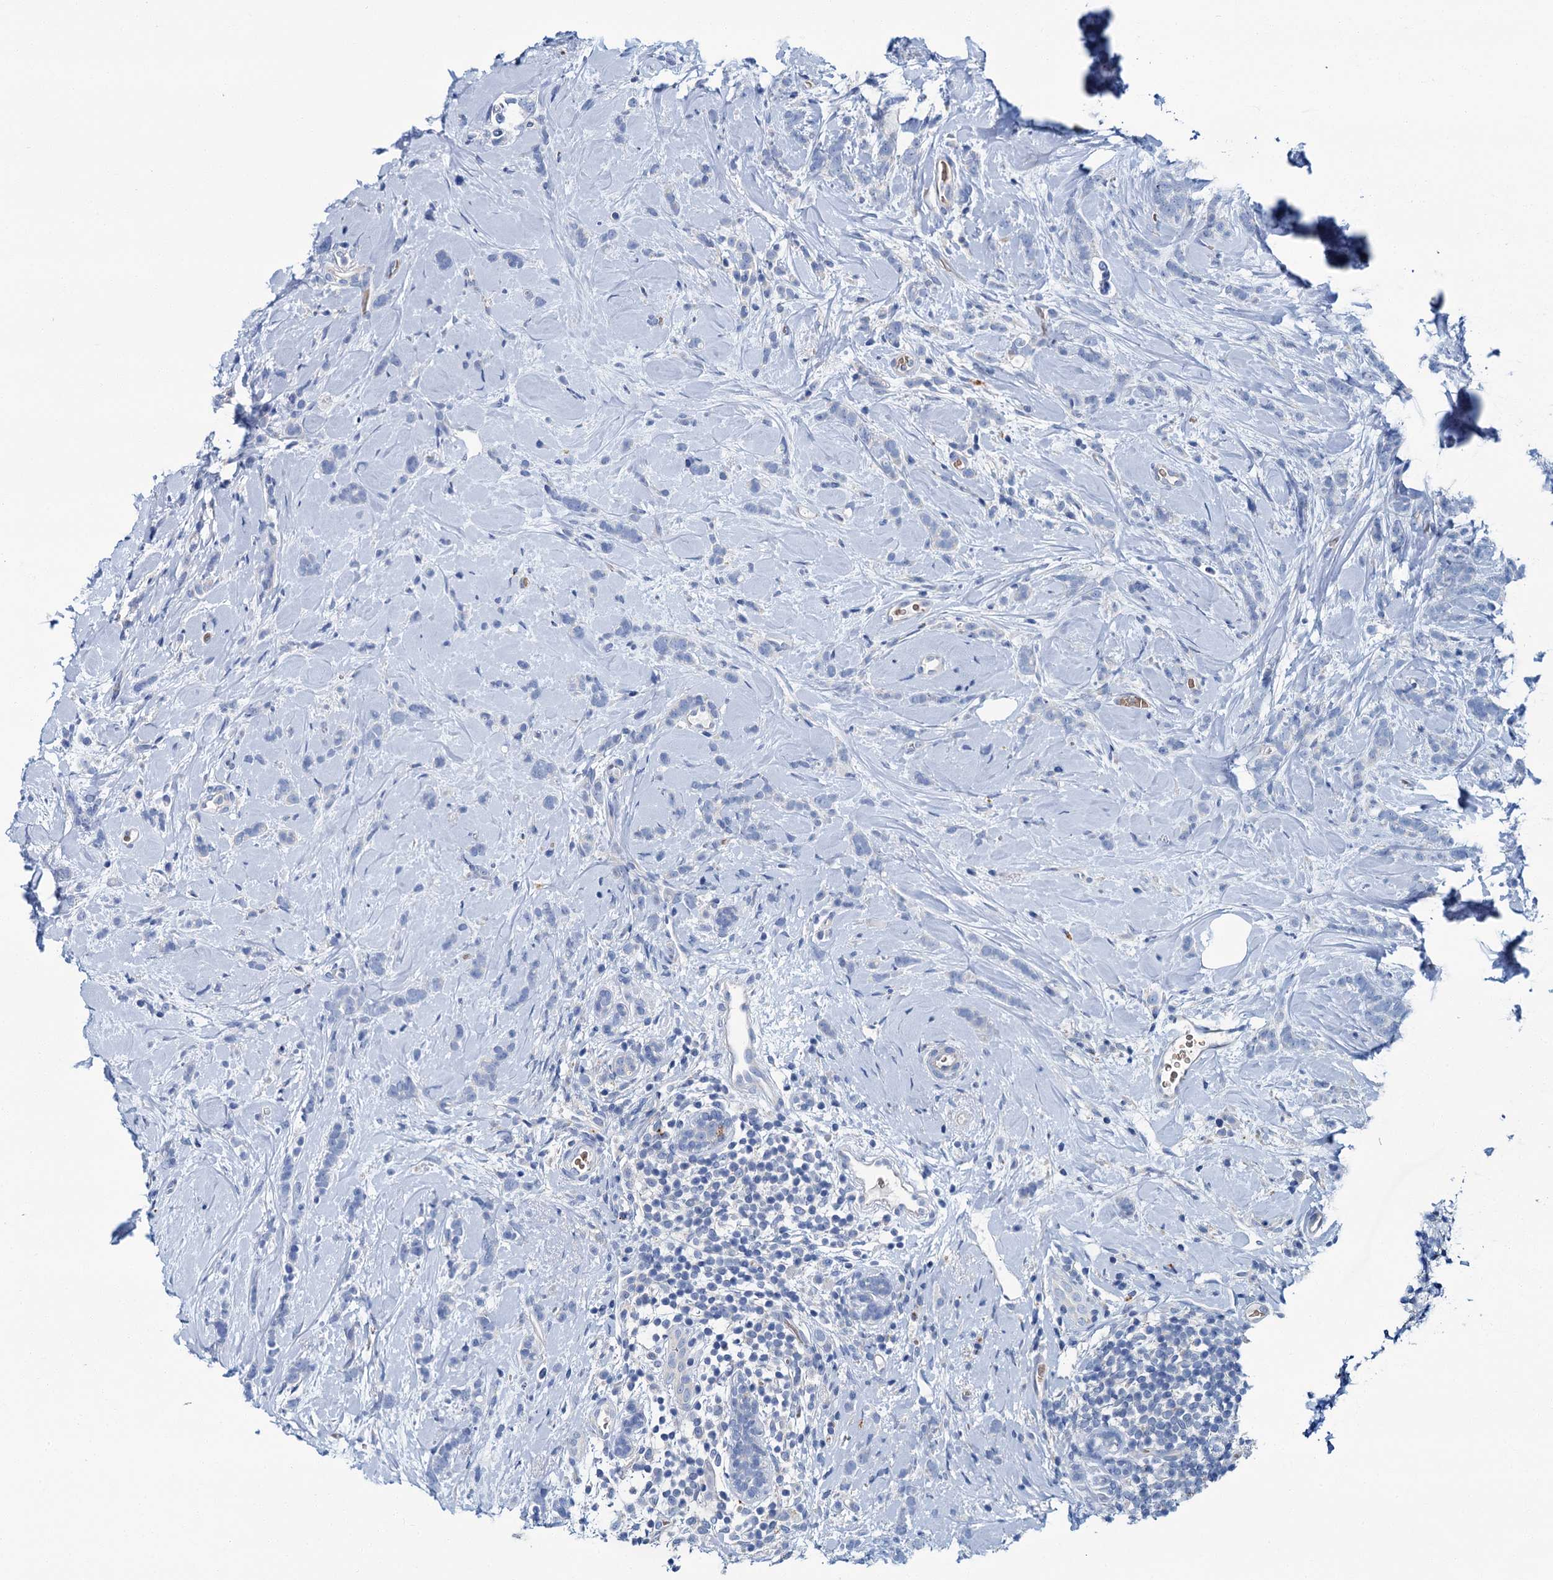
{"staining": {"intensity": "negative", "quantity": "none", "location": "none"}, "tissue": "breast cancer", "cell_type": "Tumor cells", "image_type": "cancer", "snomed": [{"axis": "morphology", "description": "Lobular carcinoma"}, {"axis": "topography", "description": "Breast"}], "caption": "Breast lobular carcinoma was stained to show a protein in brown. There is no significant staining in tumor cells.", "gene": "ATG2A", "patient": {"sex": "female", "age": 58}}